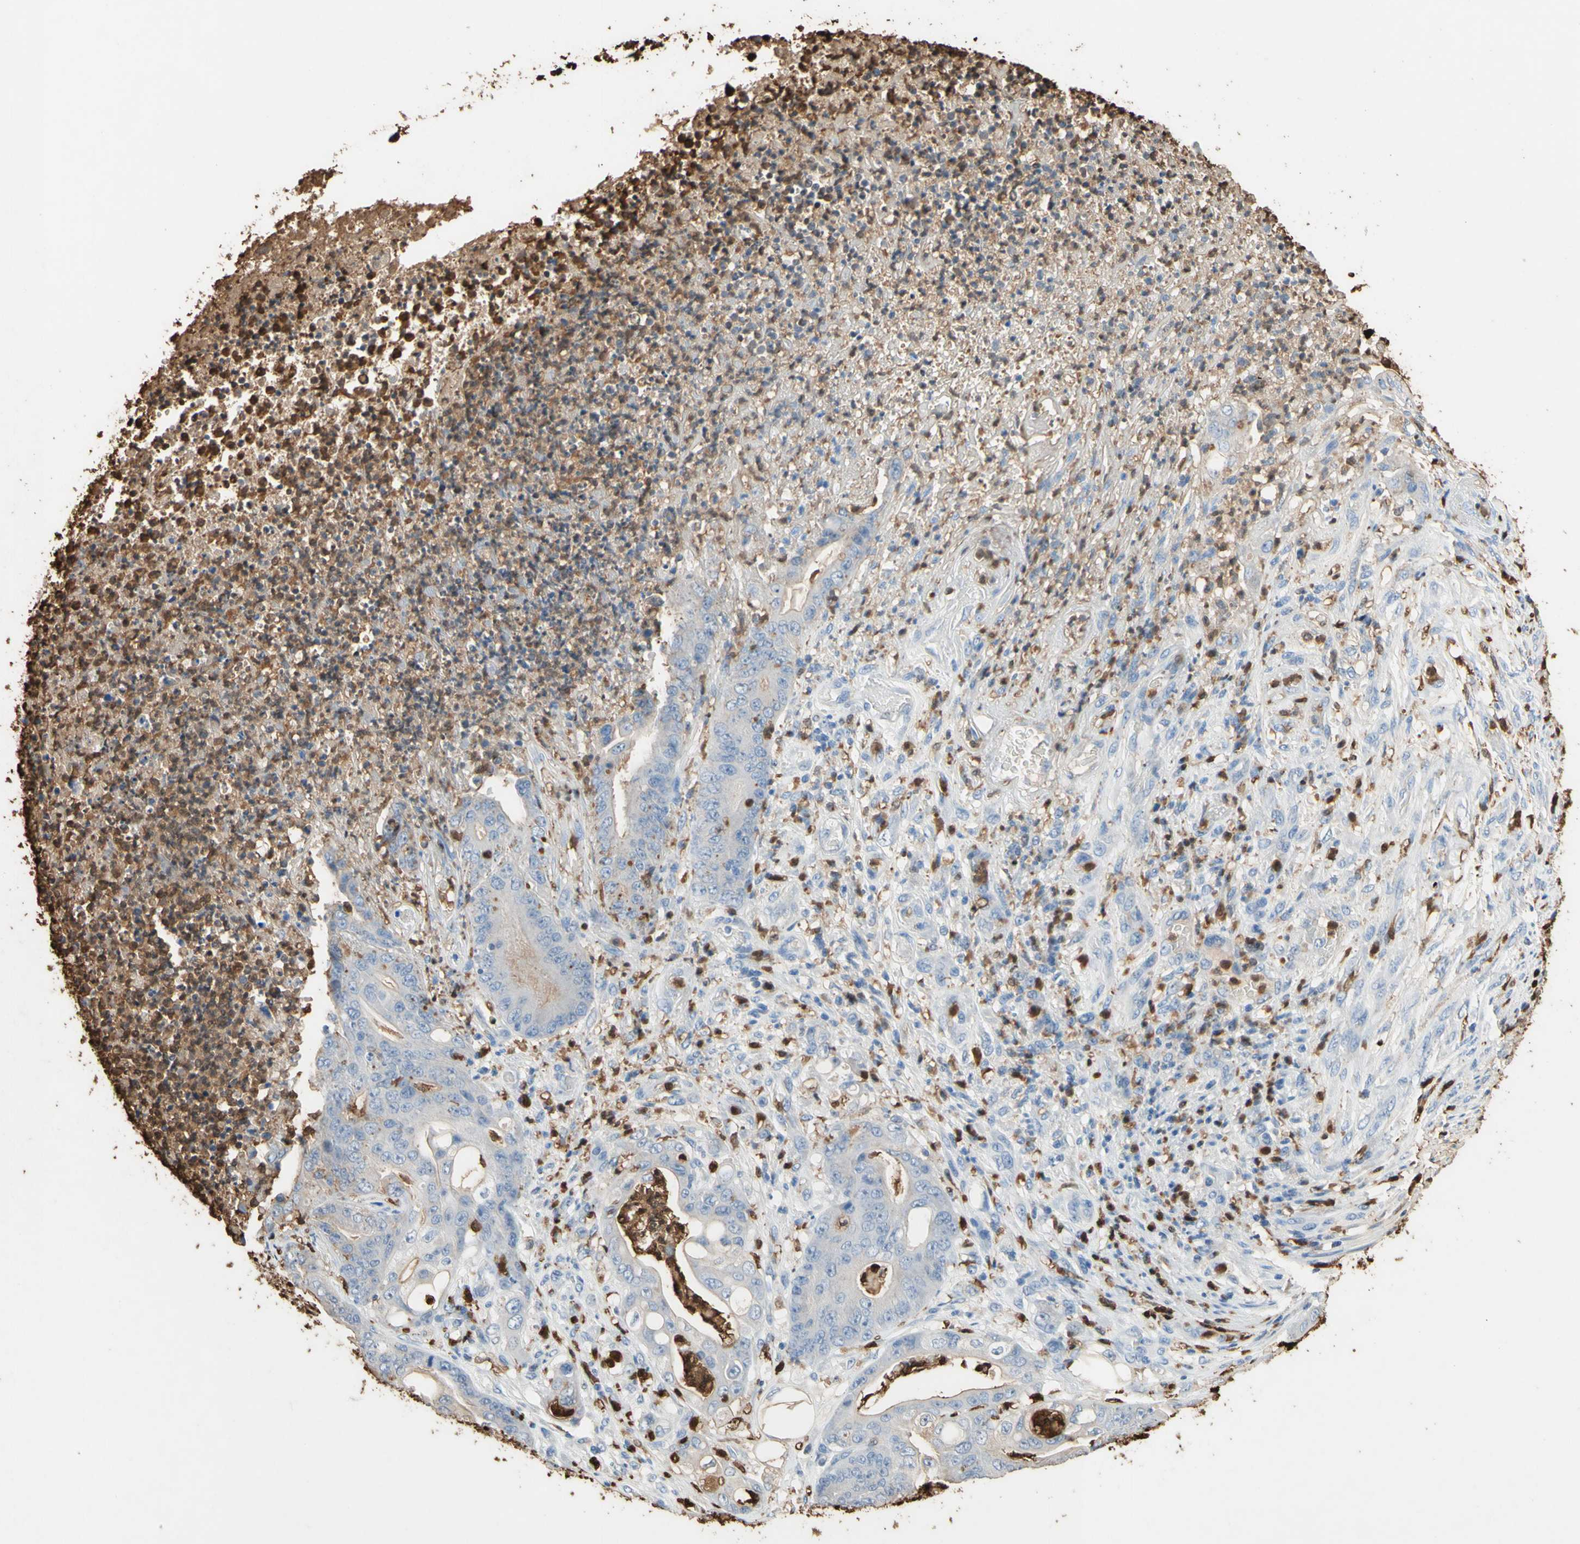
{"staining": {"intensity": "negative", "quantity": "none", "location": "none"}, "tissue": "stomach cancer", "cell_type": "Tumor cells", "image_type": "cancer", "snomed": [{"axis": "morphology", "description": "Adenocarcinoma, NOS"}, {"axis": "topography", "description": "Stomach"}], "caption": "DAB immunohistochemical staining of stomach cancer reveals no significant staining in tumor cells.", "gene": "NFKBIZ", "patient": {"sex": "female", "age": 73}}